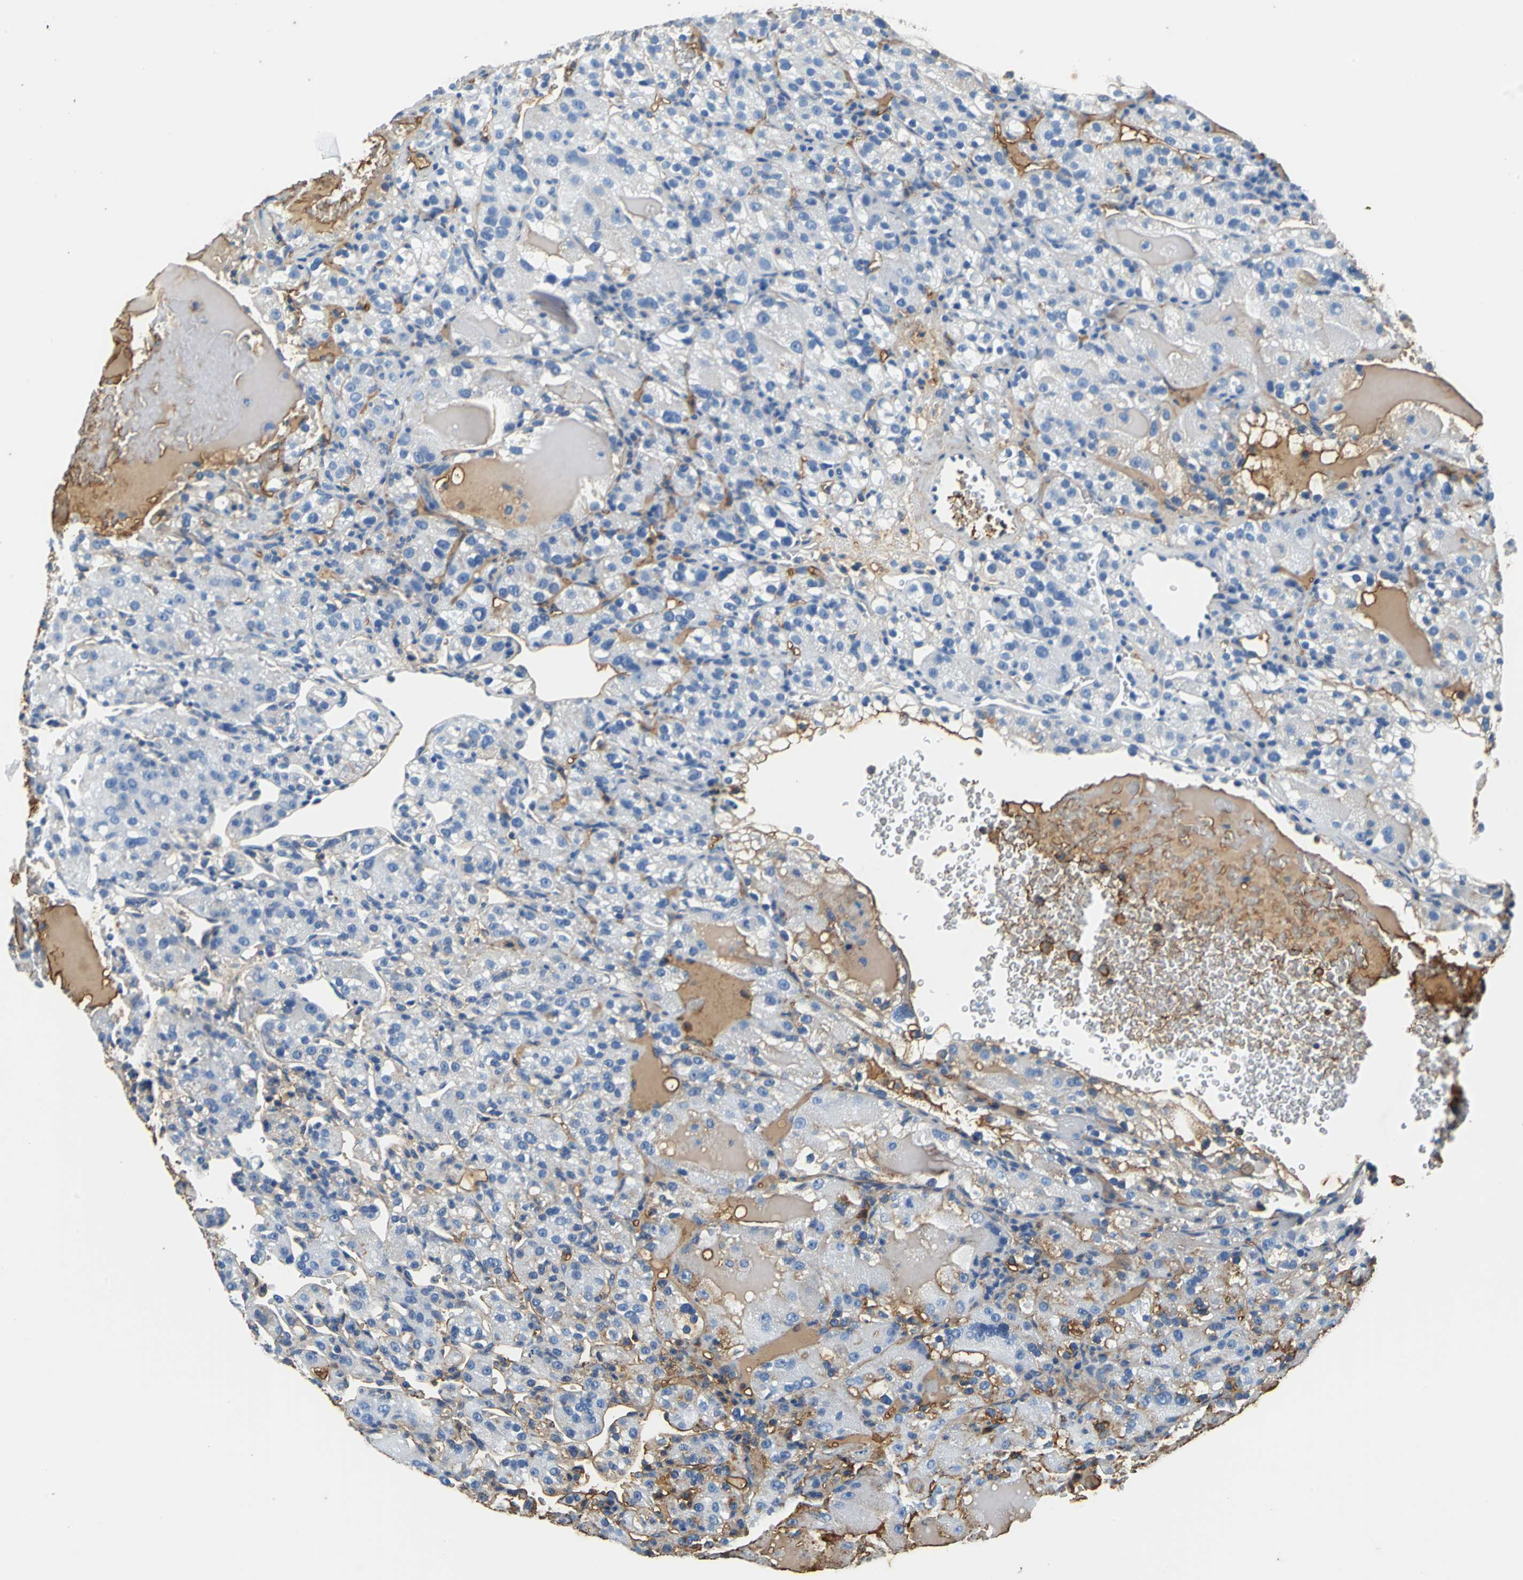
{"staining": {"intensity": "moderate", "quantity": "<25%", "location": "cytoplasmic/membranous"}, "tissue": "renal cancer", "cell_type": "Tumor cells", "image_type": "cancer", "snomed": [{"axis": "morphology", "description": "Normal tissue, NOS"}, {"axis": "morphology", "description": "Adenocarcinoma, NOS"}, {"axis": "topography", "description": "Kidney"}], "caption": "A high-resolution micrograph shows IHC staining of adenocarcinoma (renal), which exhibits moderate cytoplasmic/membranous positivity in about <25% of tumor cells.", "gene": "ALB", "patient": {"sex": "male", "age": 61}}